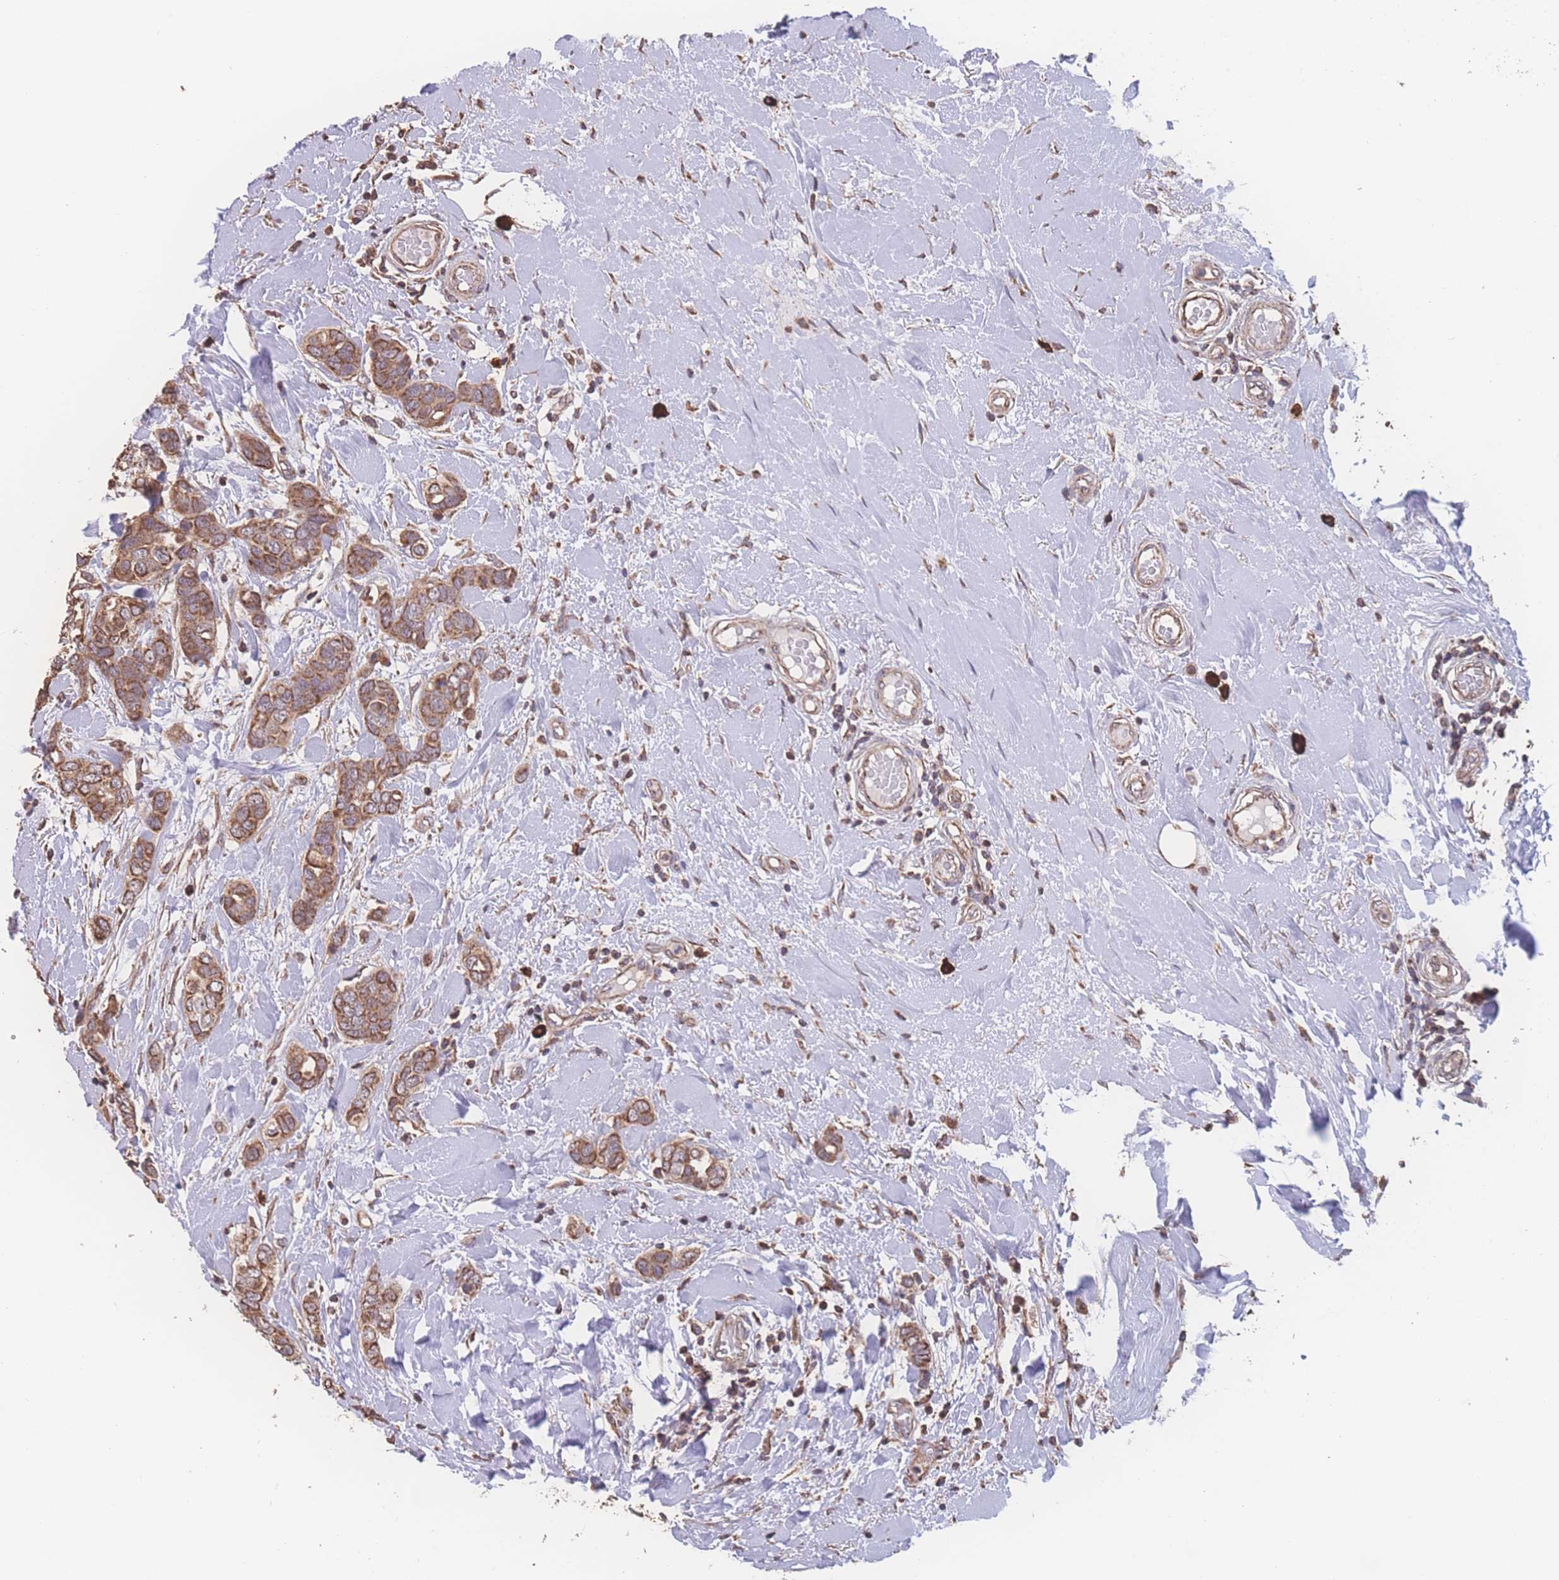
{"staining": {"intensity": "moderate", "quantity": ">75%", "location": "cytoplasmic/membranous"}, "tissue": "breast cancer", "cell_type": "Tumor cells", "image_type": "cancer", "snomed": [{"axis": "morphology", "description": "Lobular carcinoma"}, {"axis": "topography", "description": "Breast"}], "caption": "Breast cancer (lobular carcinoma) stained with a protein marker displays moderate staining in tumor cells.", "gene": "SGSM3", "patient": {"sex": "female", "age": 51}}